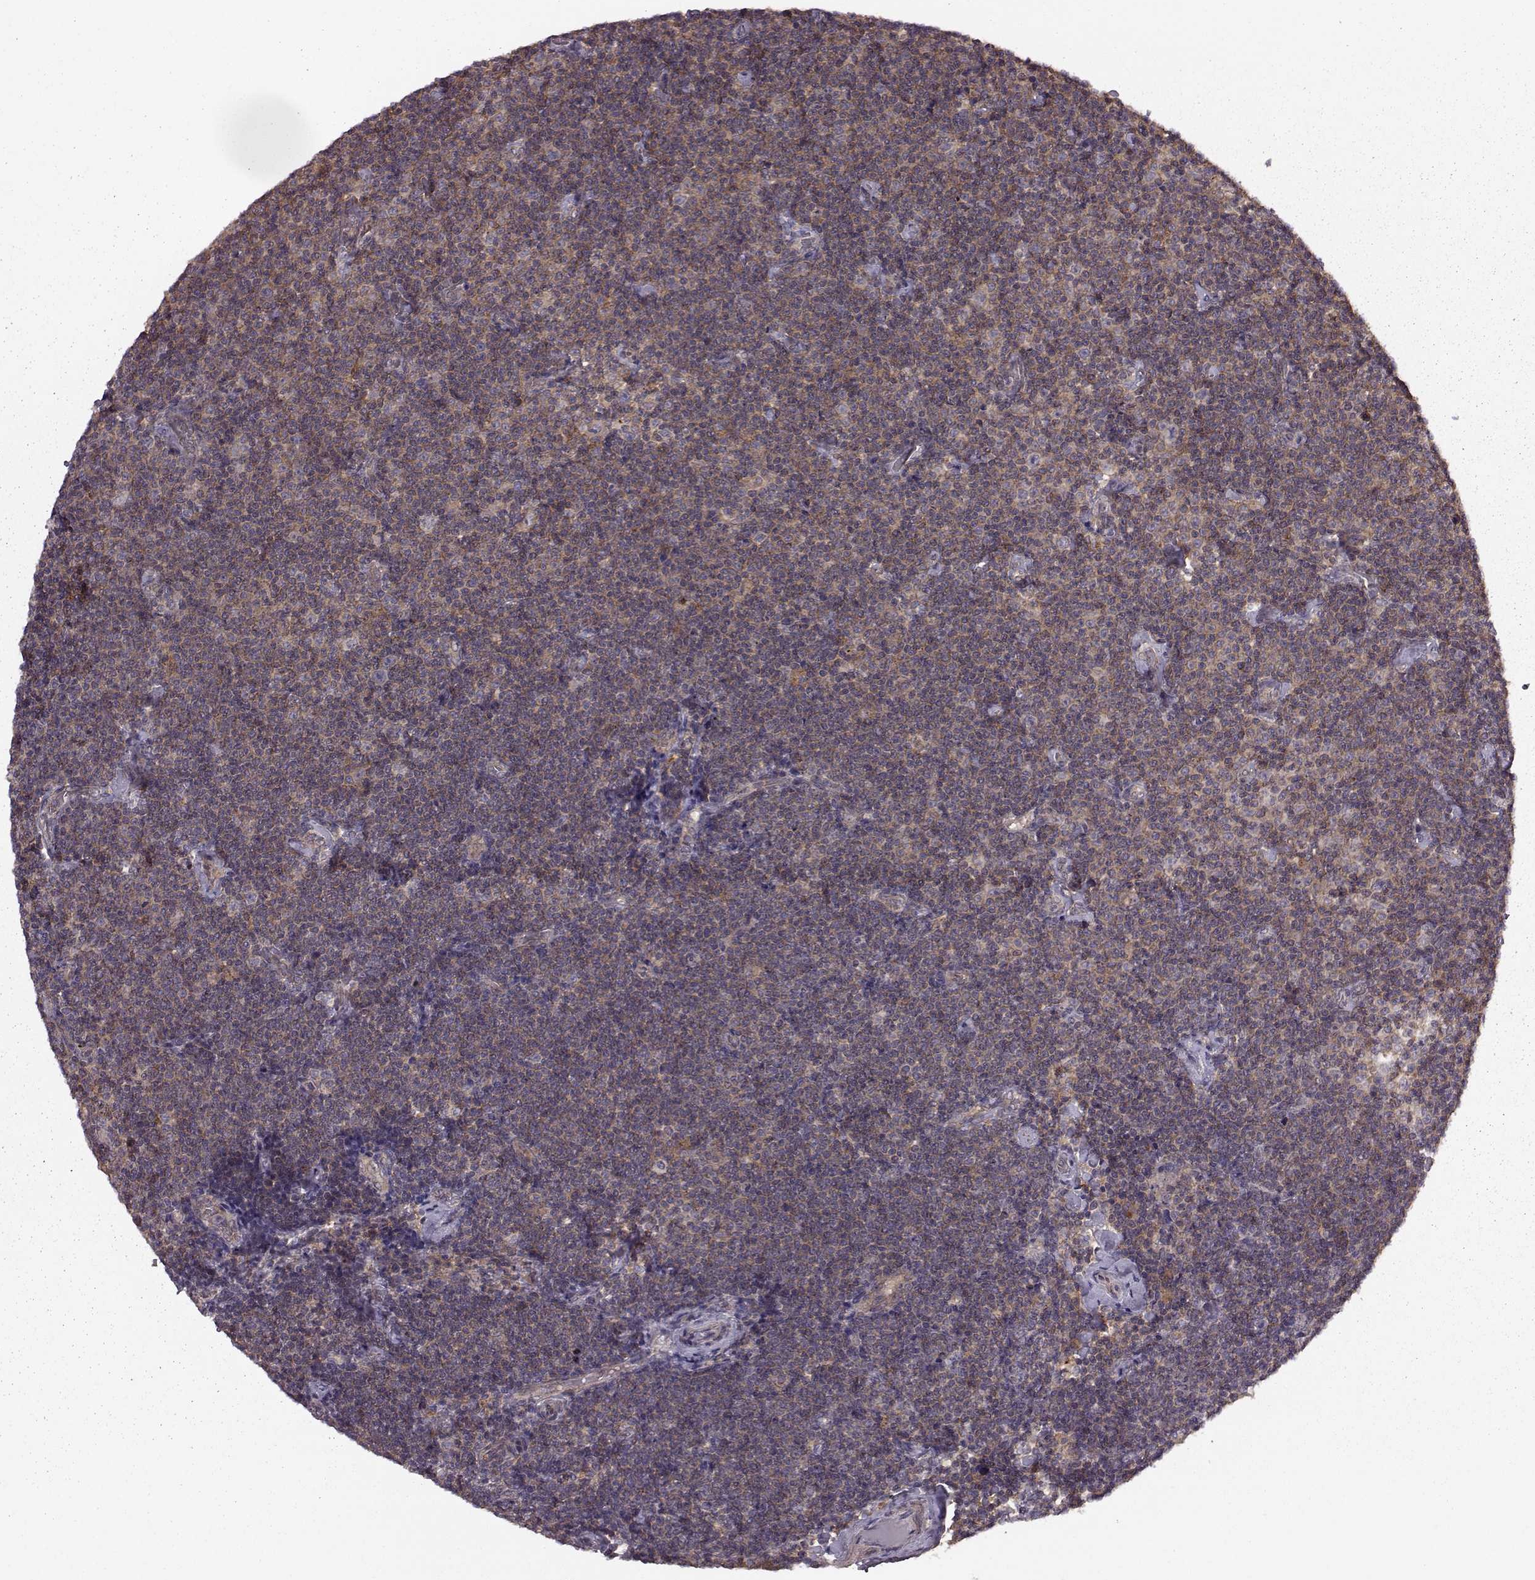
{"staining": {"intensity": "moderate", "quantity": ">75%", "location": "cytoplasmic/membranous"}, "tissue": "lymphoma", "cell_type": "Tumor cells", "image_type": "cancer", "snomed": [{"axis": "morphology", "description": "Malignant lymphoma, non-Hodgkin's type, Low grade"}, {"axis": "topography", "description": "Lymph node"}], "caption": "Lymphoma stained with DAB IHC demonstrates medium levels of moderate cytoplasmic/membranous expression in about >75% of tumor cells.", "gene": "FNIP2", "patient": {"sex": "male", "age": 81}}